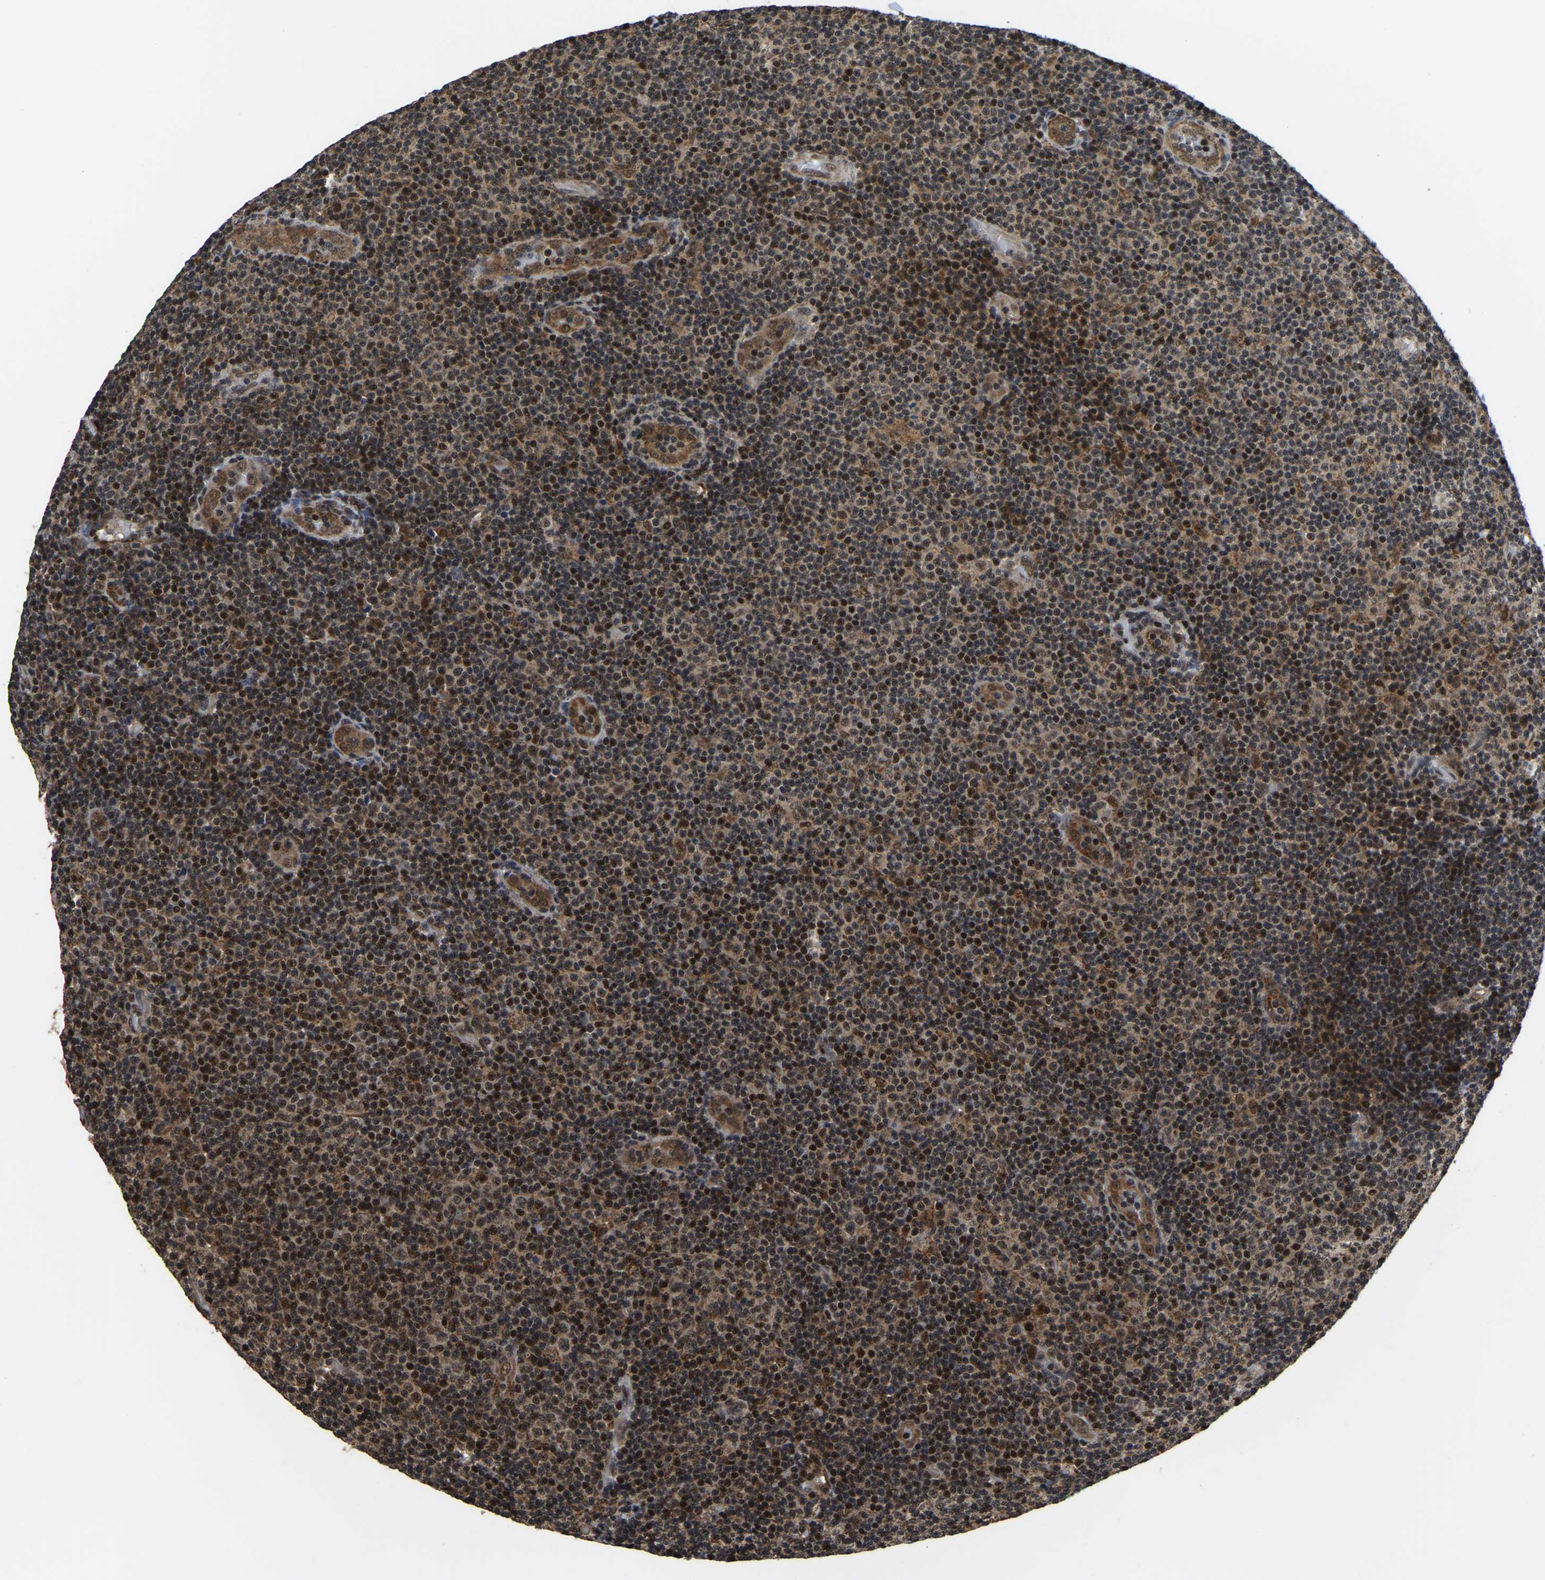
{"staining": {"intensity": "strong", "quantity": "25%-75%", "location": "nuclear"}, "tissue": "lymphoma", "cell_type": "Tumor cells", "image_type": "cancer", "snomed": [{"axis": "morphology", "description": "Malignant lymphoma, non-Hodgkin's type, Low grade"}, {"axis": "topography", "description": "Lymph node"}], "caption": "Protein staining of lymphoma tissue displays strong nuclear expression in about 25%-75% of tumor cells.", "gene": "CIAO1", "patient": {"sex": "male", "age": 83}}